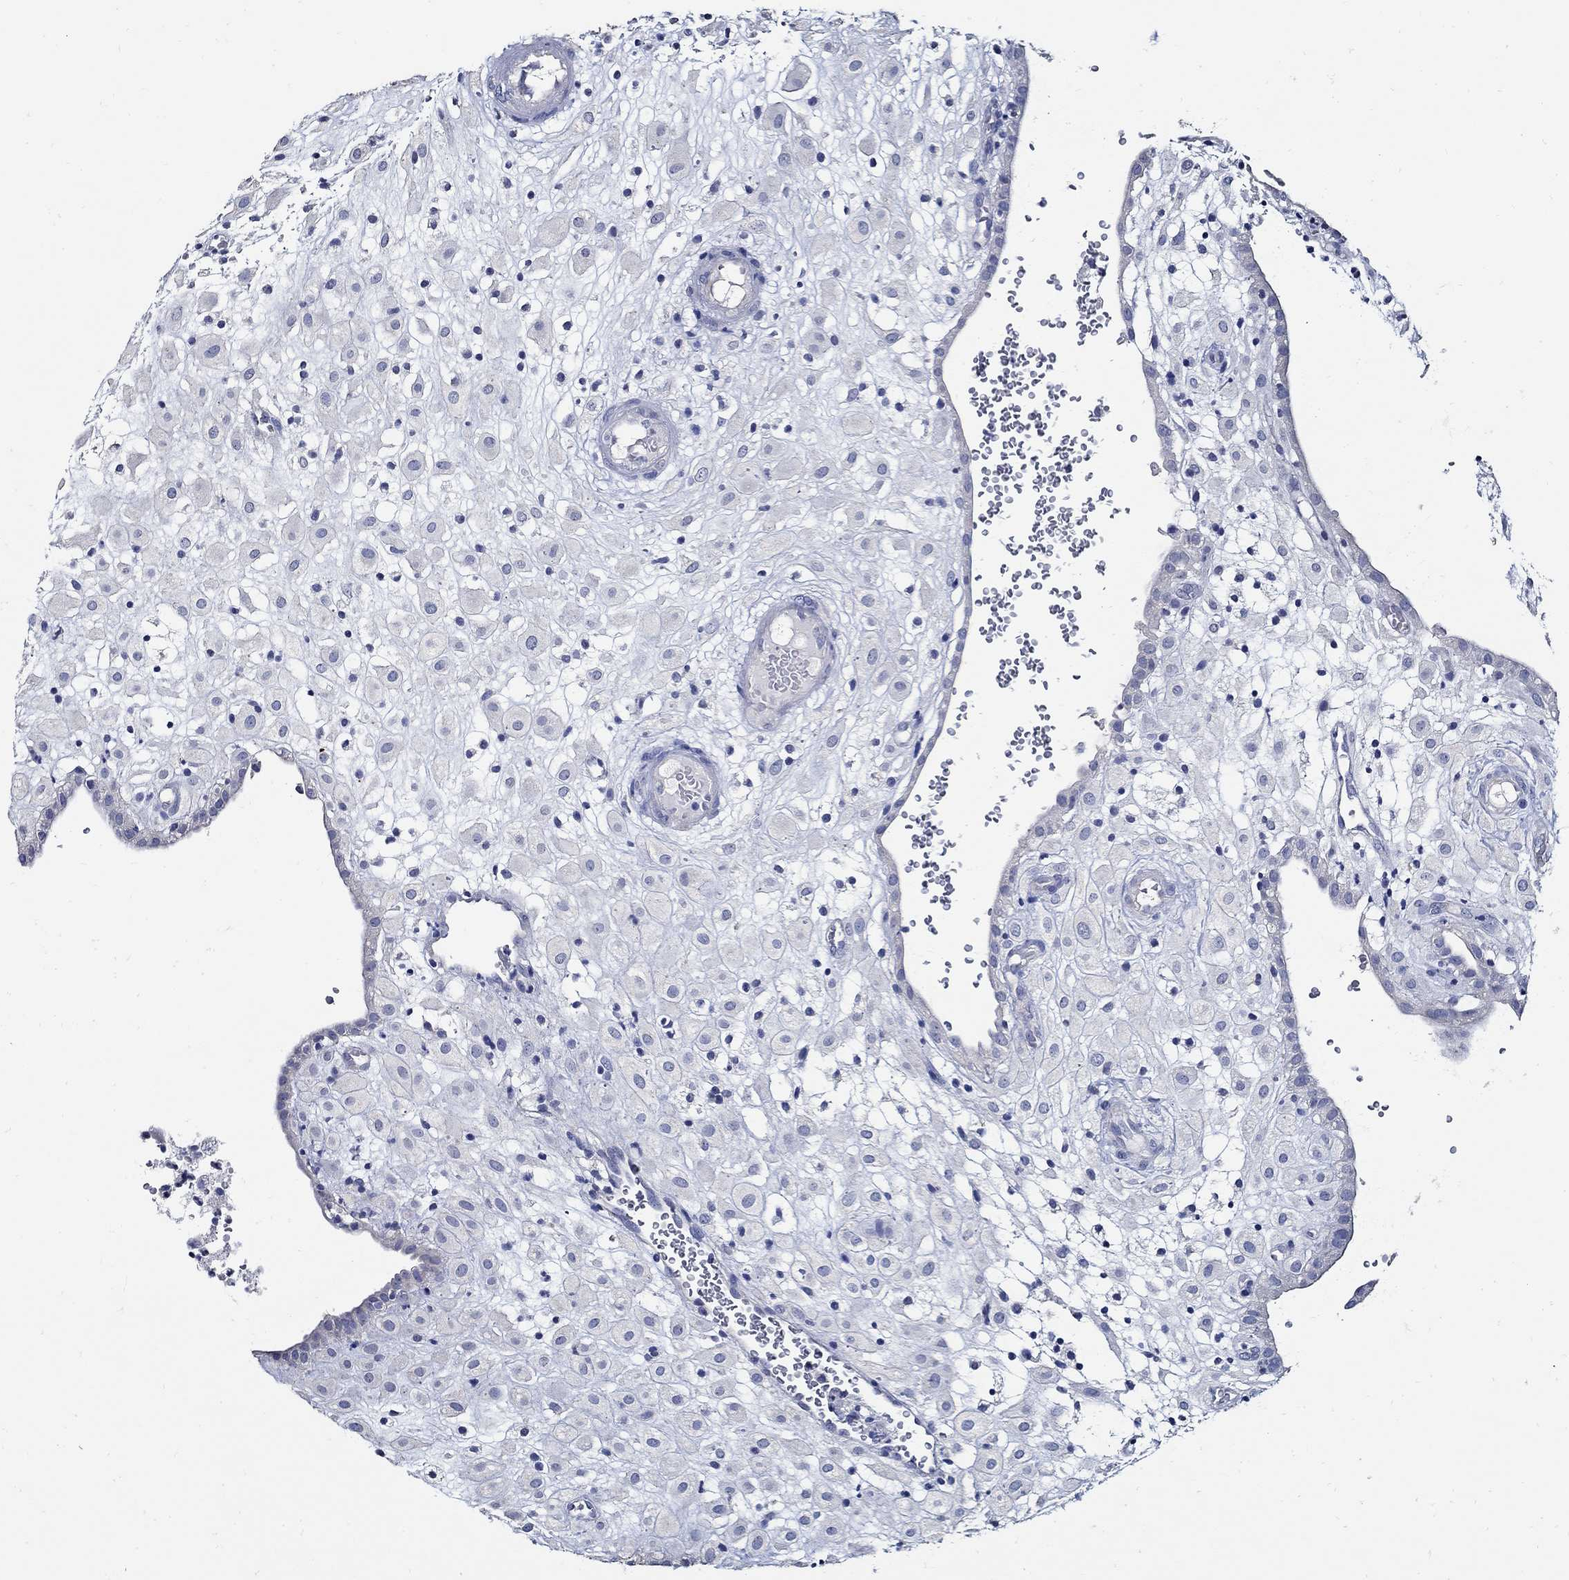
{"staining": {"intensity": "negative", "quantity": "none", "location": "none"}, "tissue": "placenta", "cell_type": "Decidual cells", "image_type": "normal", "snomed": [{"axis": "morphology", "description": "Normal tissue, NOS"}, {"axis": "topography", "description": "Placenta"}], "caption": "High magnification brightfield microscopy of normal placenta stained with DAB (brown) and counterstained with hematoxylin (blue): decidual cells show no significant positivity.", "gene": "PRX", "patient": {"sex": "female", "age": 24}}